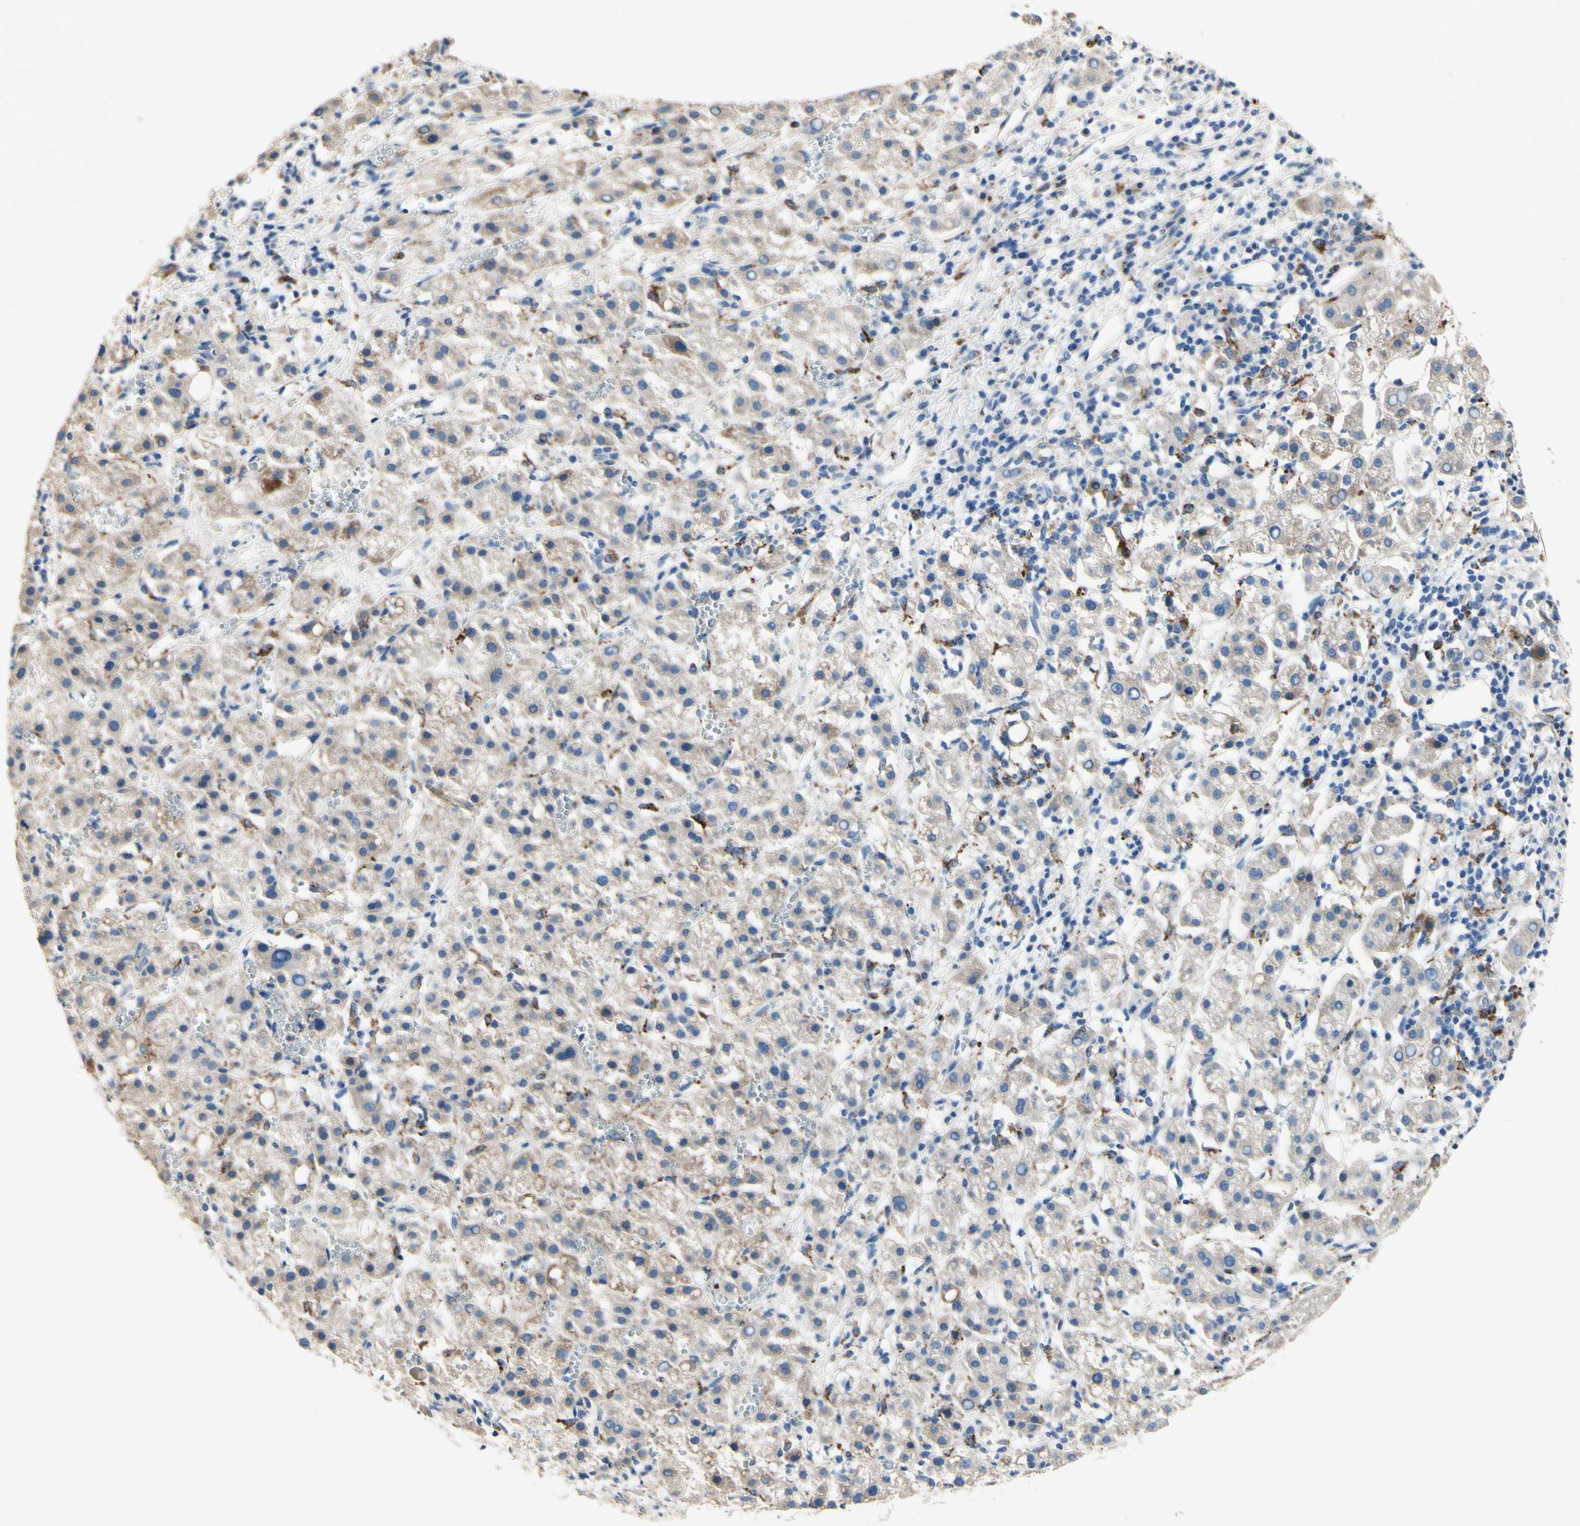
{"staining": {"intensity": "weak", "quantity": "25%-75%", "location": "cytoplasmic/membranous"}, "tissue": "liver cancer", "cell_type": "Tumor cells", "image_type": "cancer", "snomed": [{"axis": "morphology", "description": "Carcinoma, Hepatocellular, NOS"}, {"axis": "topography", "description": "Liver"}], "caption": "Tumor cells exhibit low levels of weak cytoplasmic/membranous positivity in approximately 25%-75% of cells in liver cancer (hepatocellular carcinoma).", "gene": "CDON", "patient": {"sex": "female", "age": 58}}